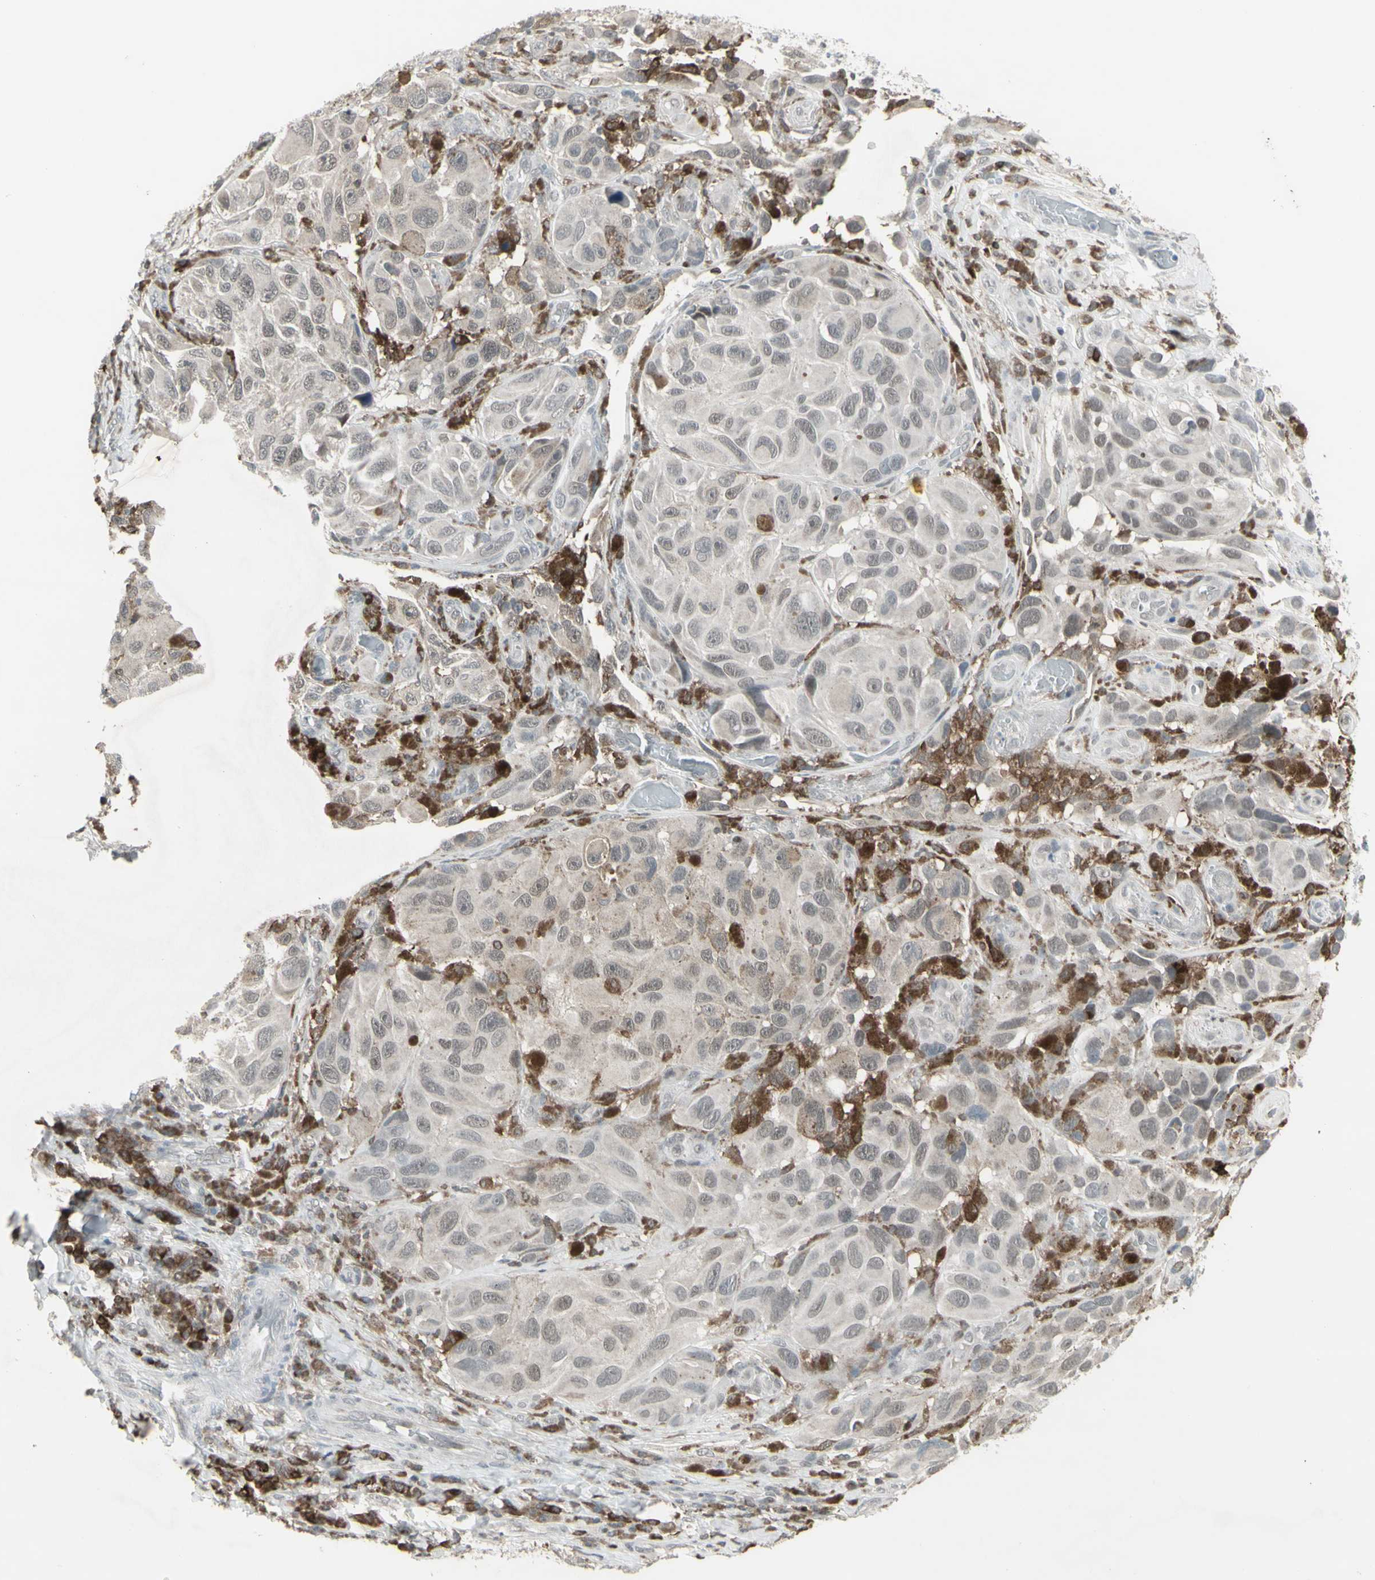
{"staining": {"intensity": "negative", "quantity": "none", "location": "none"}, "tissue": "melanoma", "cell_type": "Tumor cells", "image_type": "cancer", "snomed": [{"axis": "morphology", "description": "Malignant melanoma, NOS"}, {"axis": "topography", "description": "Skin"}], "caption": "High magnification brightfield microscopy of malignant melanoma stained with DAB (brown) and counterstained with hematoxylin (blue): tumor cells show no significant expression. (DAB IHC with hematoxylin counter stain).", "gene": "SAMSN1", "patient": {"sex": "female", "age": 73}}